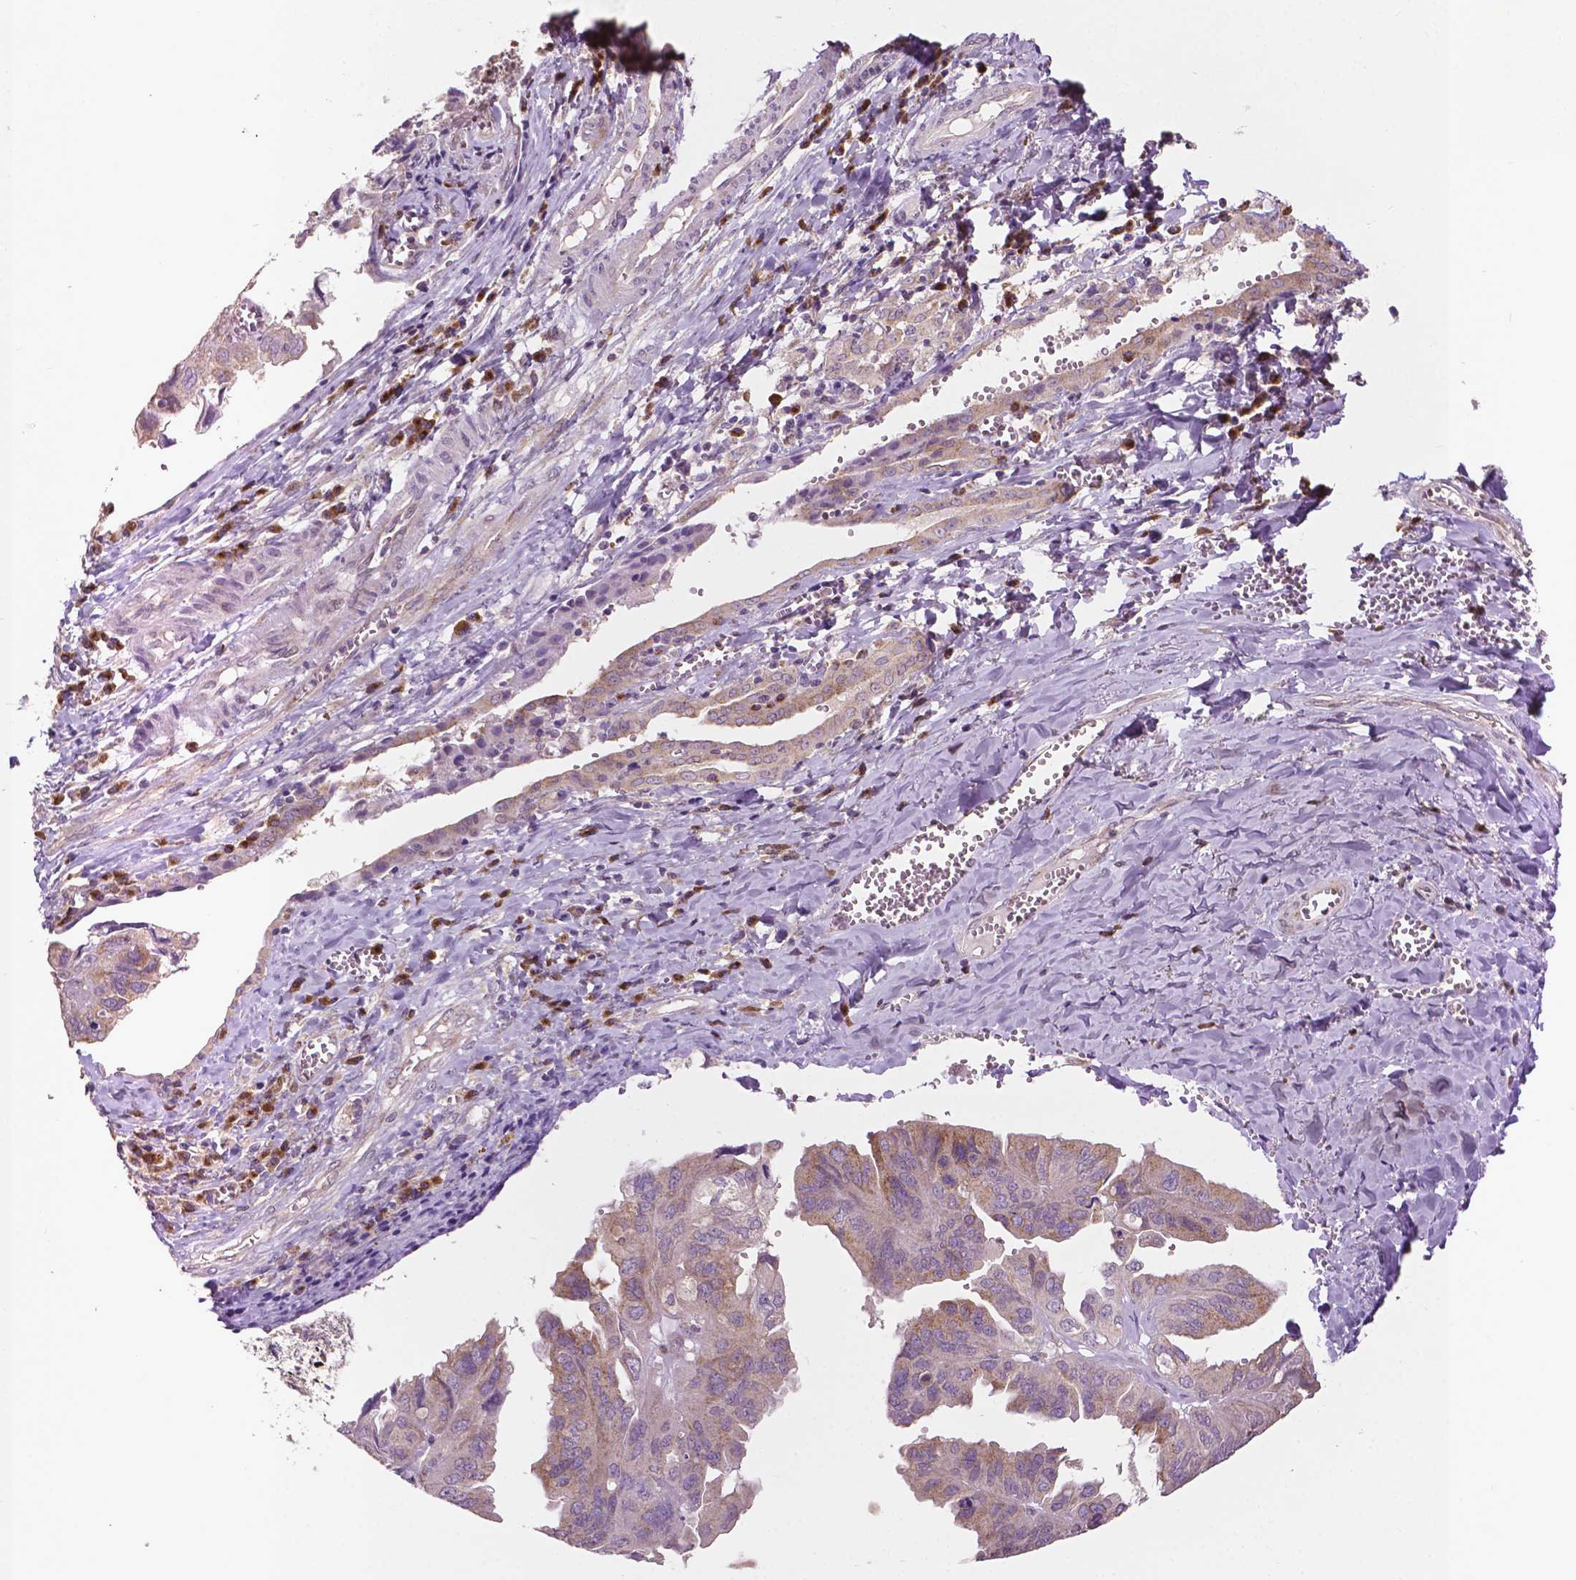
{"staining": {"intensity": "moderate", "quantity": ">75%", "location": "cytoplasmic/membranous"}, "tissue": "ovarian cancer", "cell_type": "Tumor cells", "image_type": "cancer", "snomed": [{"axis": "morphology", "description": "Cystadenocarcinoma, serous, NOS"}, {"axis": "topography", "description": "Ovary"}], "caption": "Ovarian serous cystadenocarcinoma stained with DAB IHC demonstrates medium levels of moderate cytoplasmic/membranous staining in approximately >75% of tumor cells.", "gene": "EBAG9", "patient": {"sex": "female", "age": 79}}